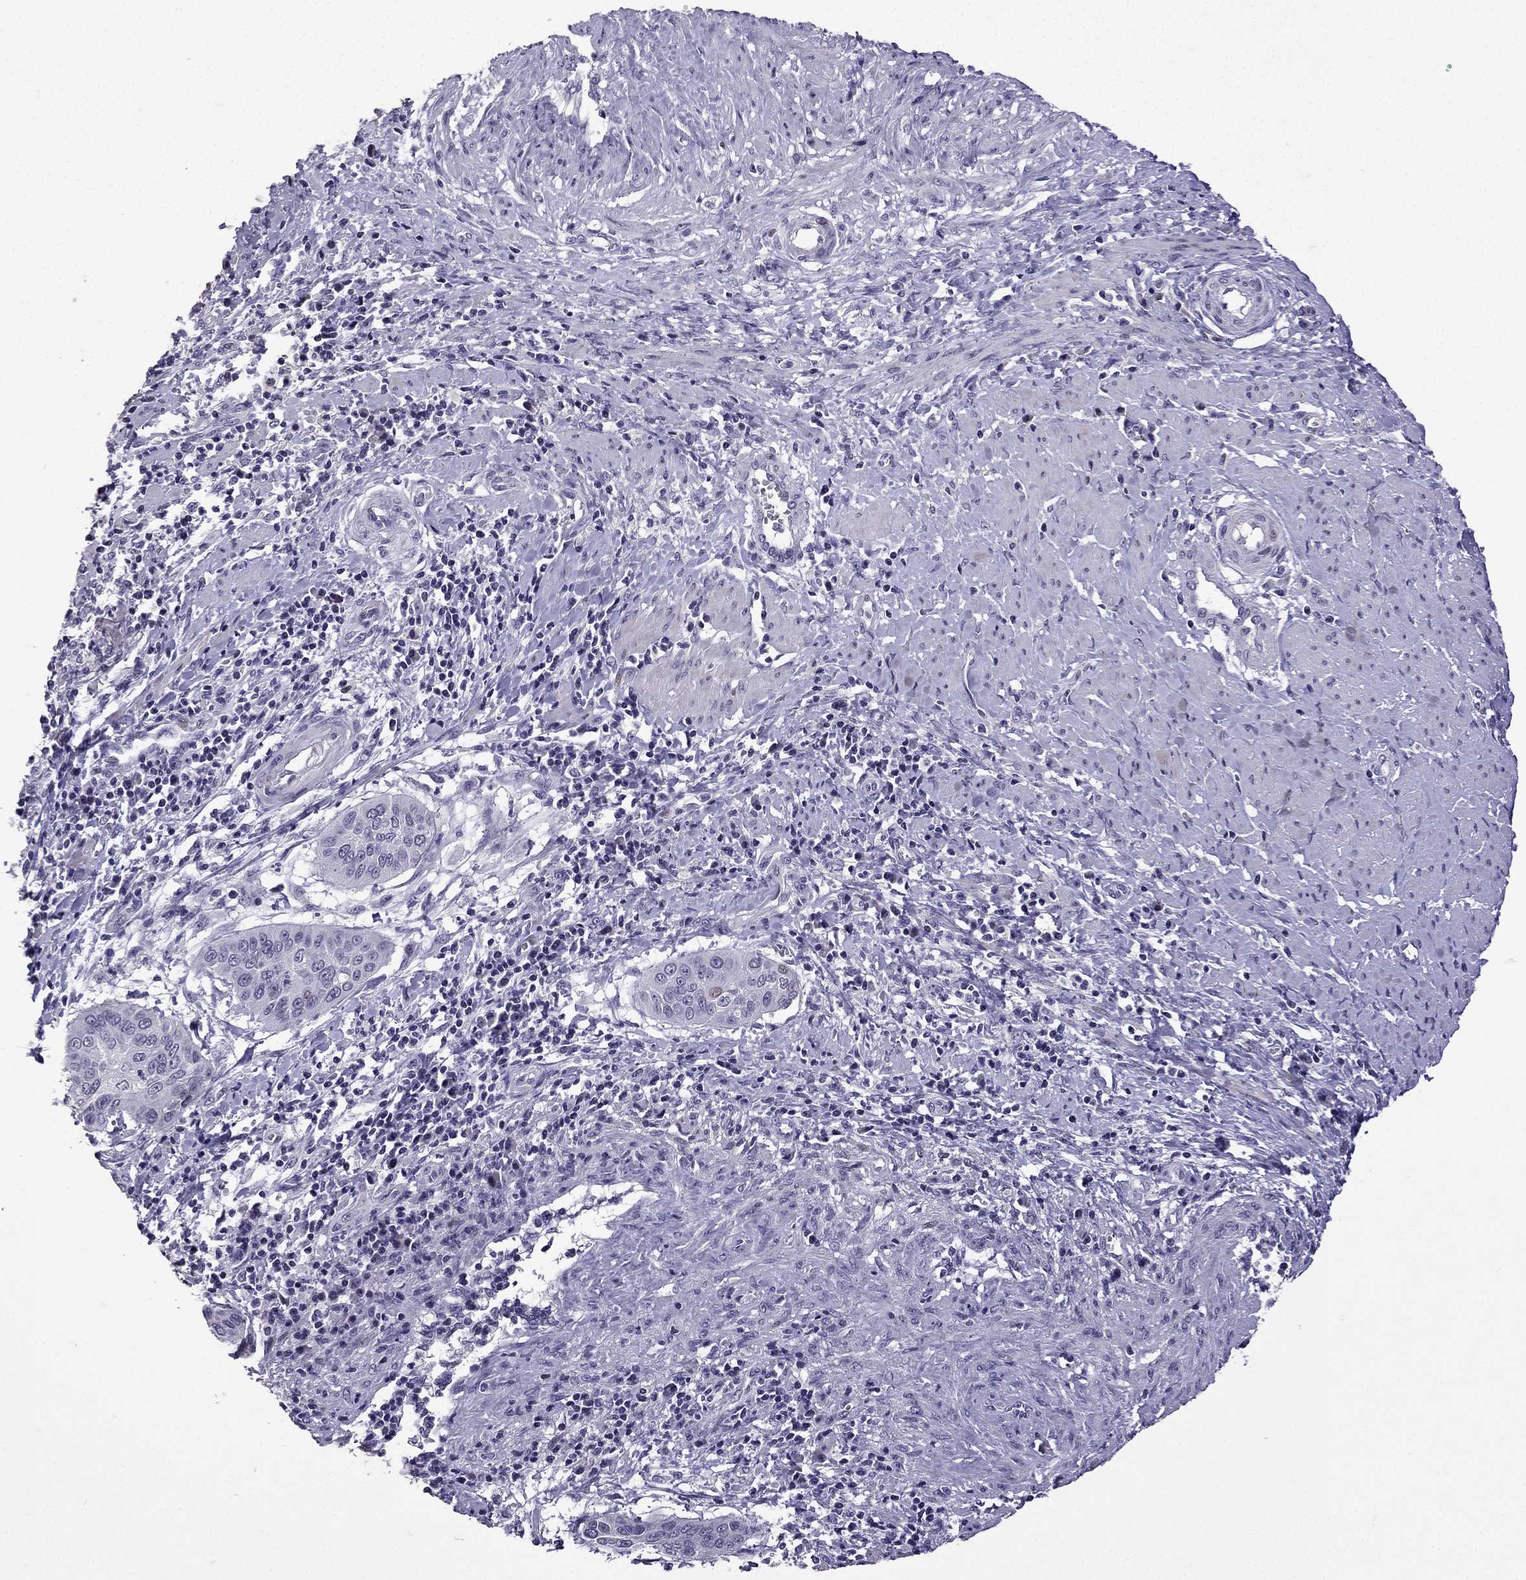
{"staining": {"intensity": "negative", "quantity": "none", "location": "none"}, "tissue": "cervical cancer", "cell_type": "Tumor cells", "image_type": "cancer", "snomed": [{"axis": "morphology", "description": "Squamous cell carcinoma, NOS"}, {"axis": "topography", "description": "Cervix"}], "caption": "Immunohistochemistry (IHC) photomicrograph of squamous cell carcinoma (cervical) stained for a protein (brown), which shows no expression in tumor cells.", "gene": "TTN", "patient": {"sex": "female", "age": 39}}